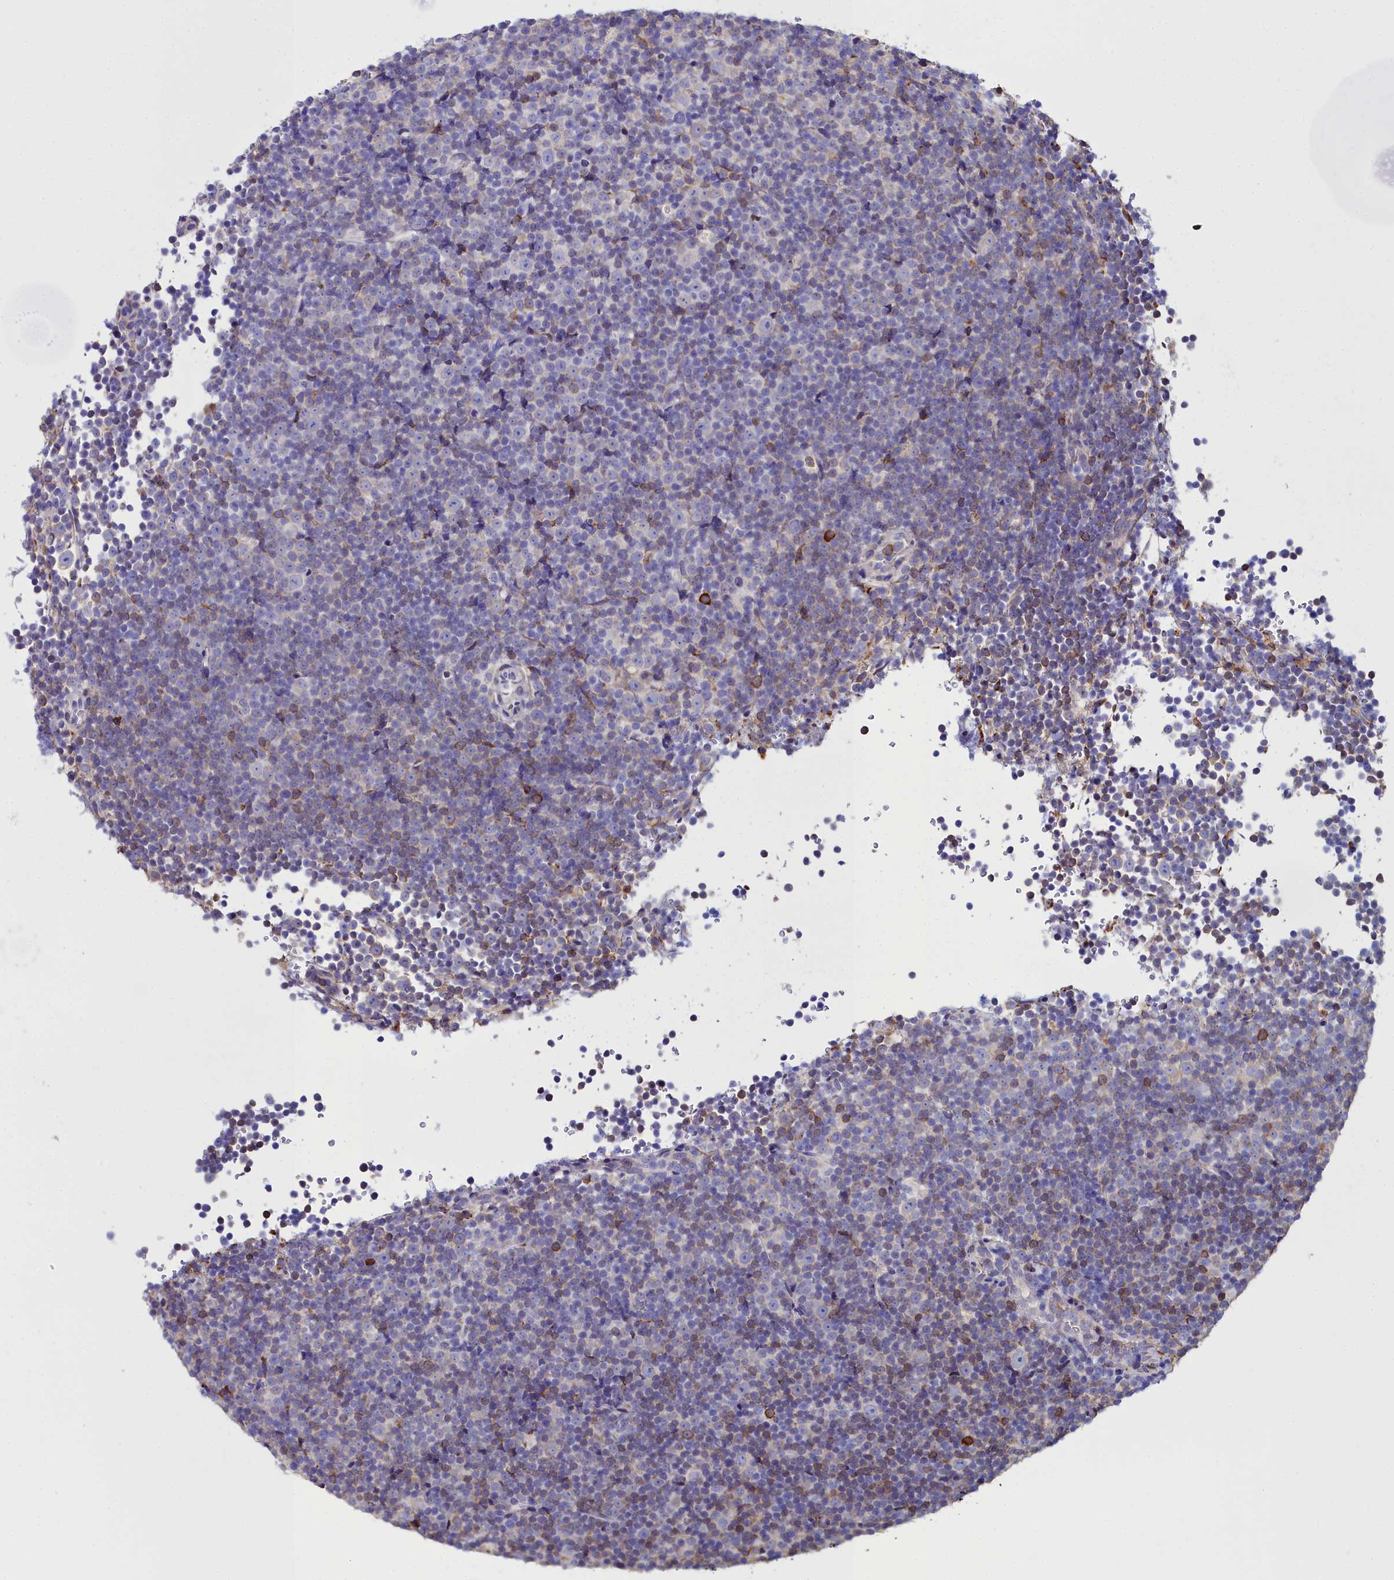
{"staining": {"intensity": "negative", "quantity": "none", "location": "none"}, "tissue": "lymphoma", "cell_type": "Tumor cells", "image_type": "cancer", "snomed": [{"axis": "morphology", "description": "Malignant lymphoma, non-Hodgkin's type, Low grade"}, {"axis": "topography", "description": "Lymph node"}], "caption": "Malignant lymphoma, non-Hodgkin's type (low-grade) was stained to show a protein in brown. There is no significant staining in tumor cells.", "gene": "TXNDC5", "patient": {"sex": "female", "age": 67}}